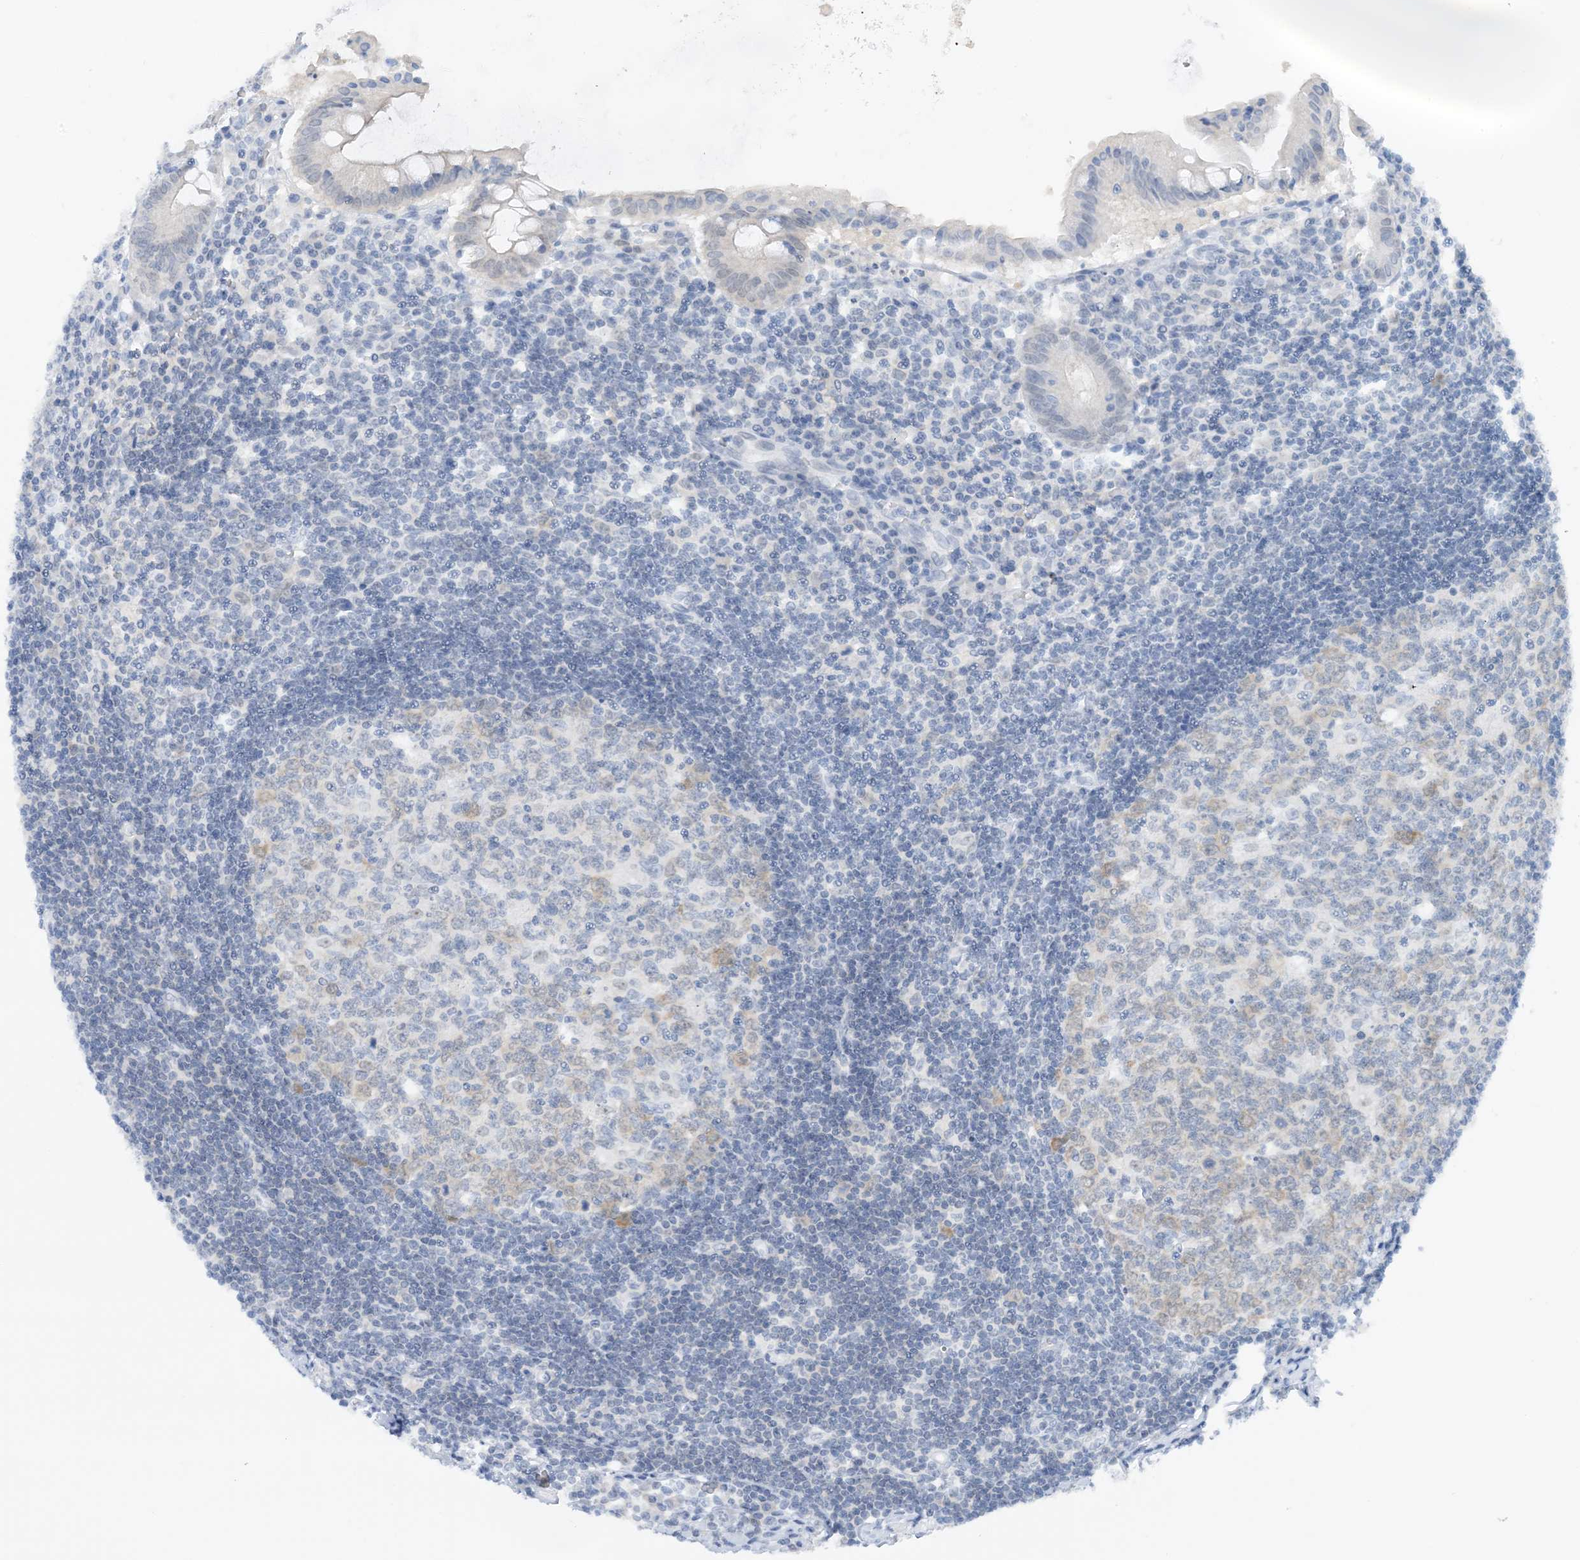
{"staining": {"intensity": "negative", "quantity": "none", "location": "none"}, "tissue": "appendix", "cell_type": "Glandular cells", "image_type": "normal", "snomed": [{"axis": "morphology", "description": "Normal tissue, NOS"}, {"axis": "topography", "description": "Appendix"}], "caption": "High magnification brightfield microscopy of benign appendix stained with DAB (3,3'-diaminobenzidine) (brown) and counterstained with hematoxylin (blue): glandular cells show no significant staining. (DAB (3,3'-diaminobenzidine) immunohistochemistry visualized using brightfield microscopy, high magnification).", "gene": "UBE2E1", "patient": {"sex": "female", "age": 54}}